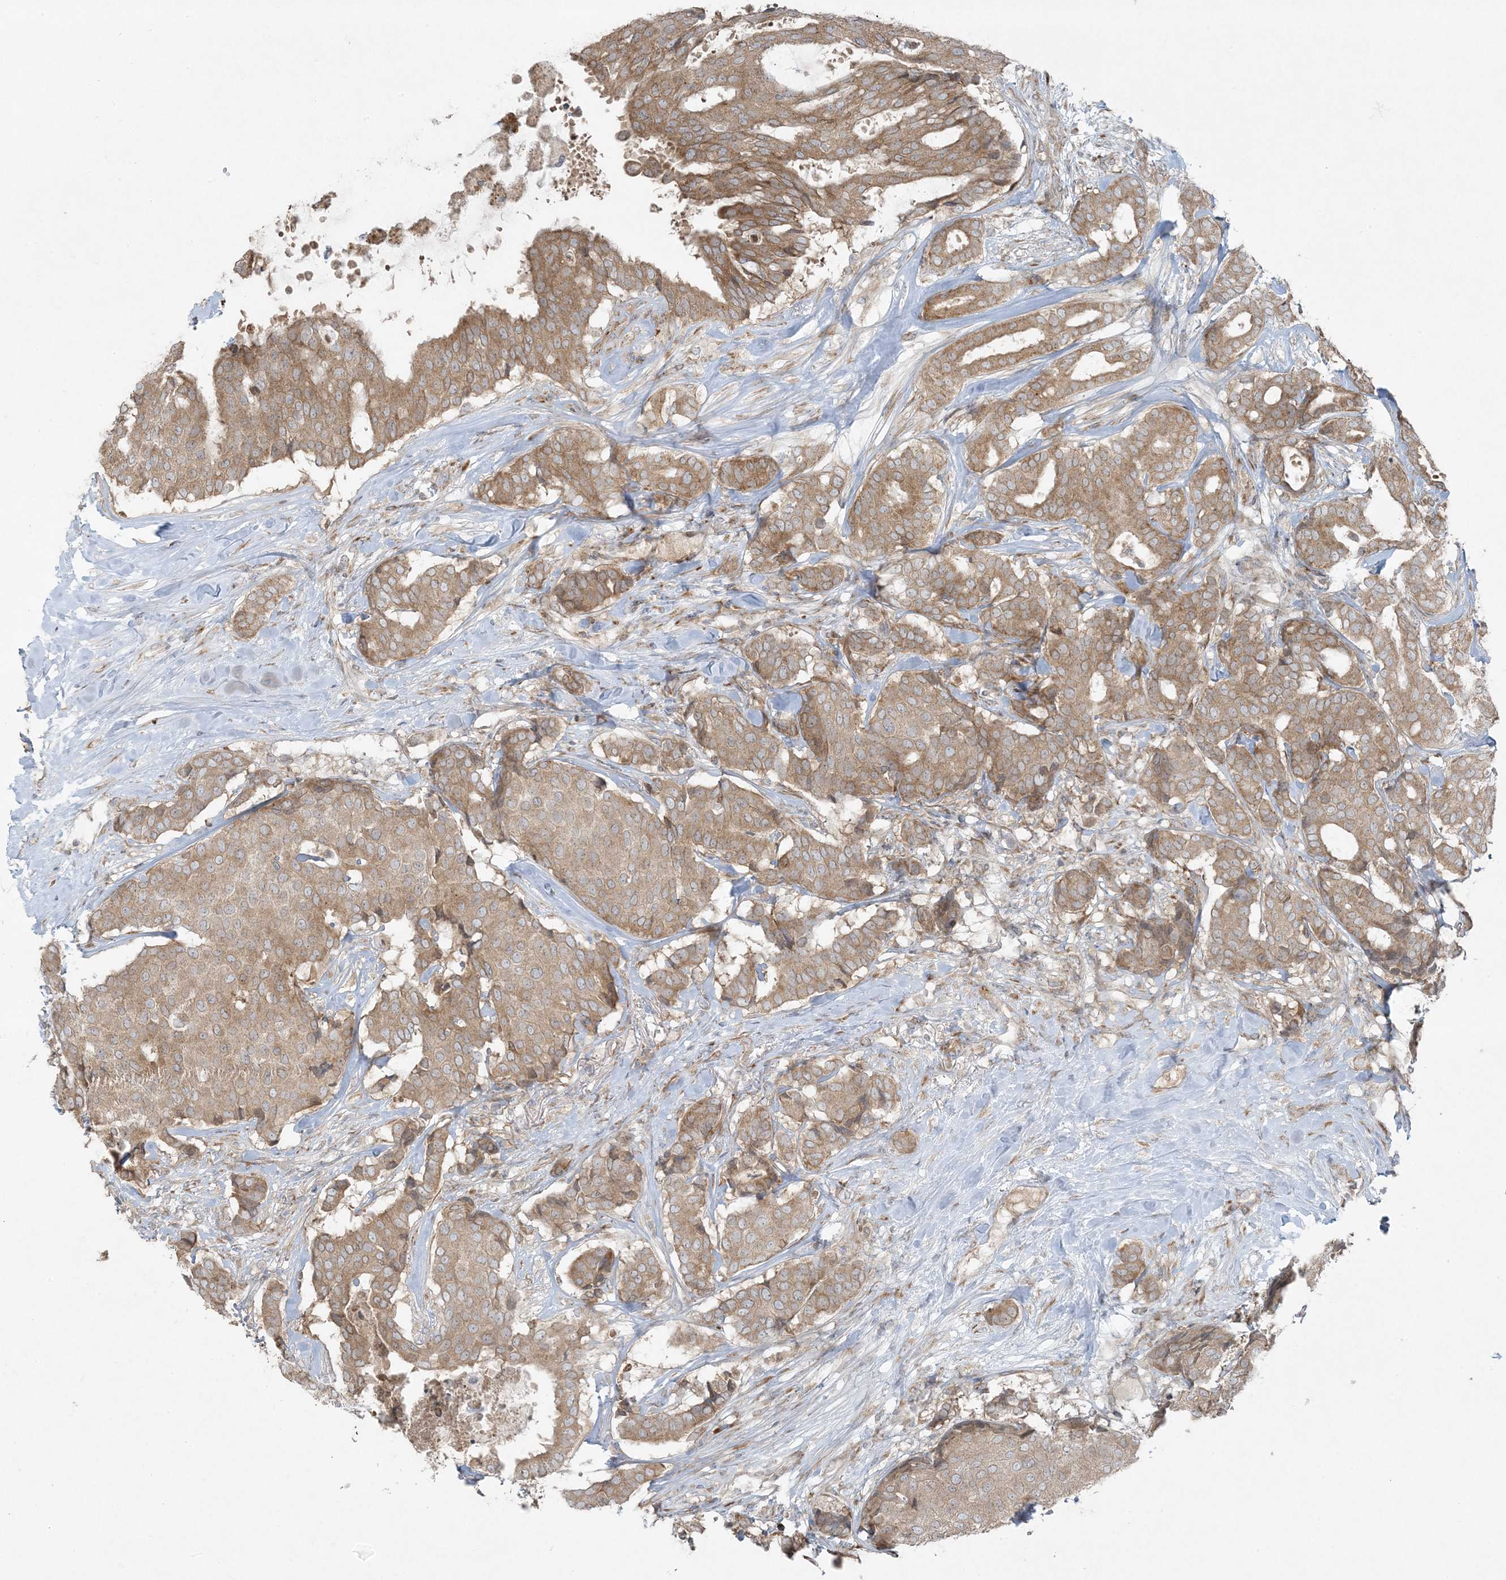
{"staining": {"intensity": "moderate", "quantity": ">75%", "location": "cytoplasmic/membranous"}, "tissue": "breast cancer", "cell_type": "Tumor cells", "image_type": "cancer", "snomed": [{"axis": "morphology", "description": "Duct carcinoma"}, {"axis": "topography", "description": "Breast"}], "caption": "The immunohistochemical stain labels moderate cytoplasmic/membranous staining in tumor cells of breast invasive ductal carcinoma tissue.", "gene": "ZNF263", "patient": {"sex": "female", "age": 75}}